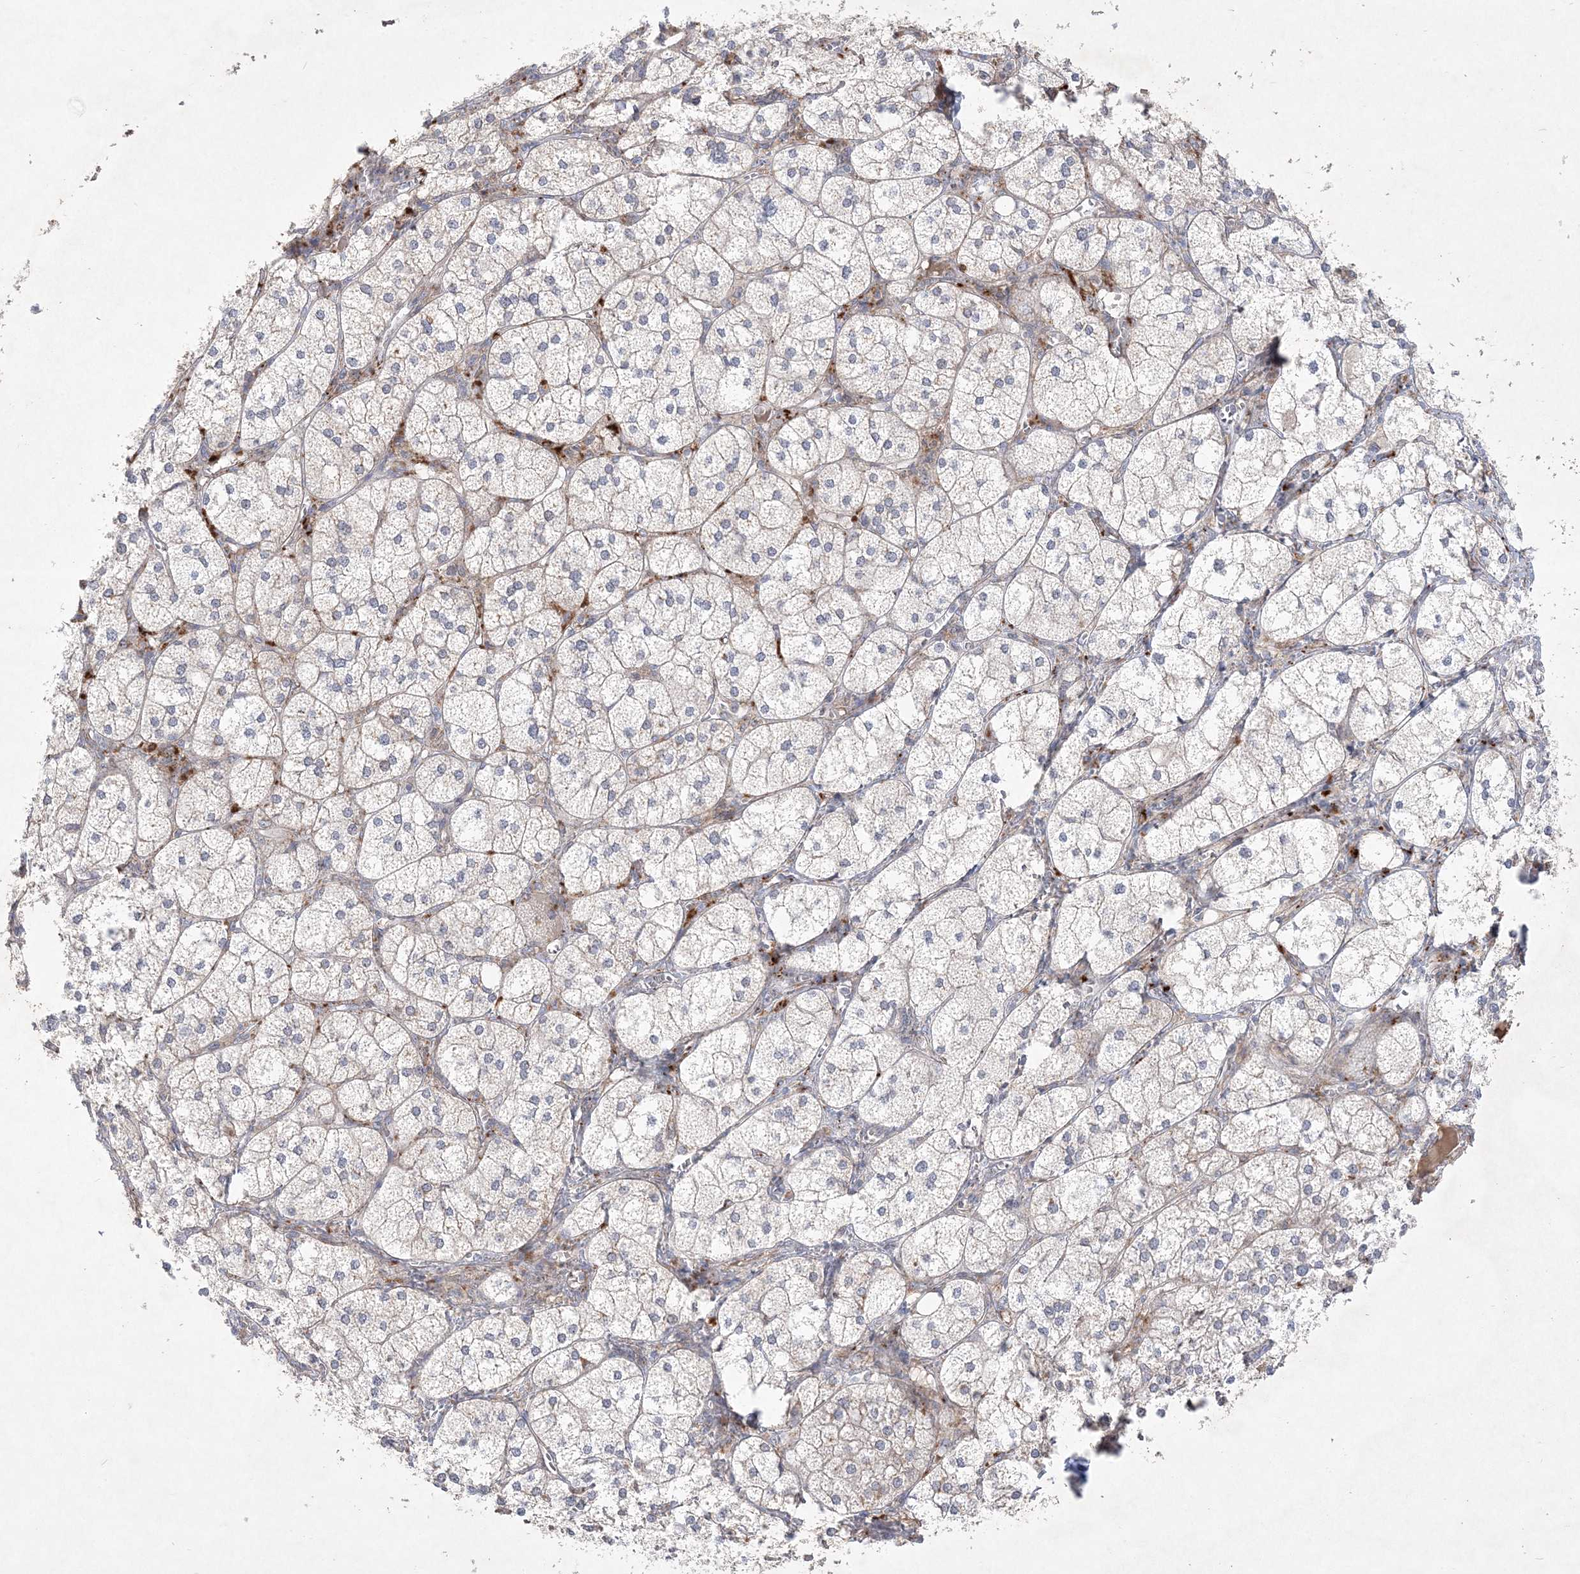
{"staining": {"intensity": "moderate", "quantity": "25%-75%", "location": "cytoplasmic/membranous"}, "tissue": "adrenal gland", "cell_type": "Glandular cells", "image_type": "normal", "snomed": [{"axis": "morphology", "description": "Normal tissue, NOS"}, {"axis": "topography", "description": "Adrenal gland"}], "caption": "Brown immunohistochemical staining in benign human adrenal gland shows moderate cytoplasmic/membranous positivity in approximately 25%-75% of glandular cells.", "gene": "CLNK", "patient": {"sex": "female", "age": 61}}